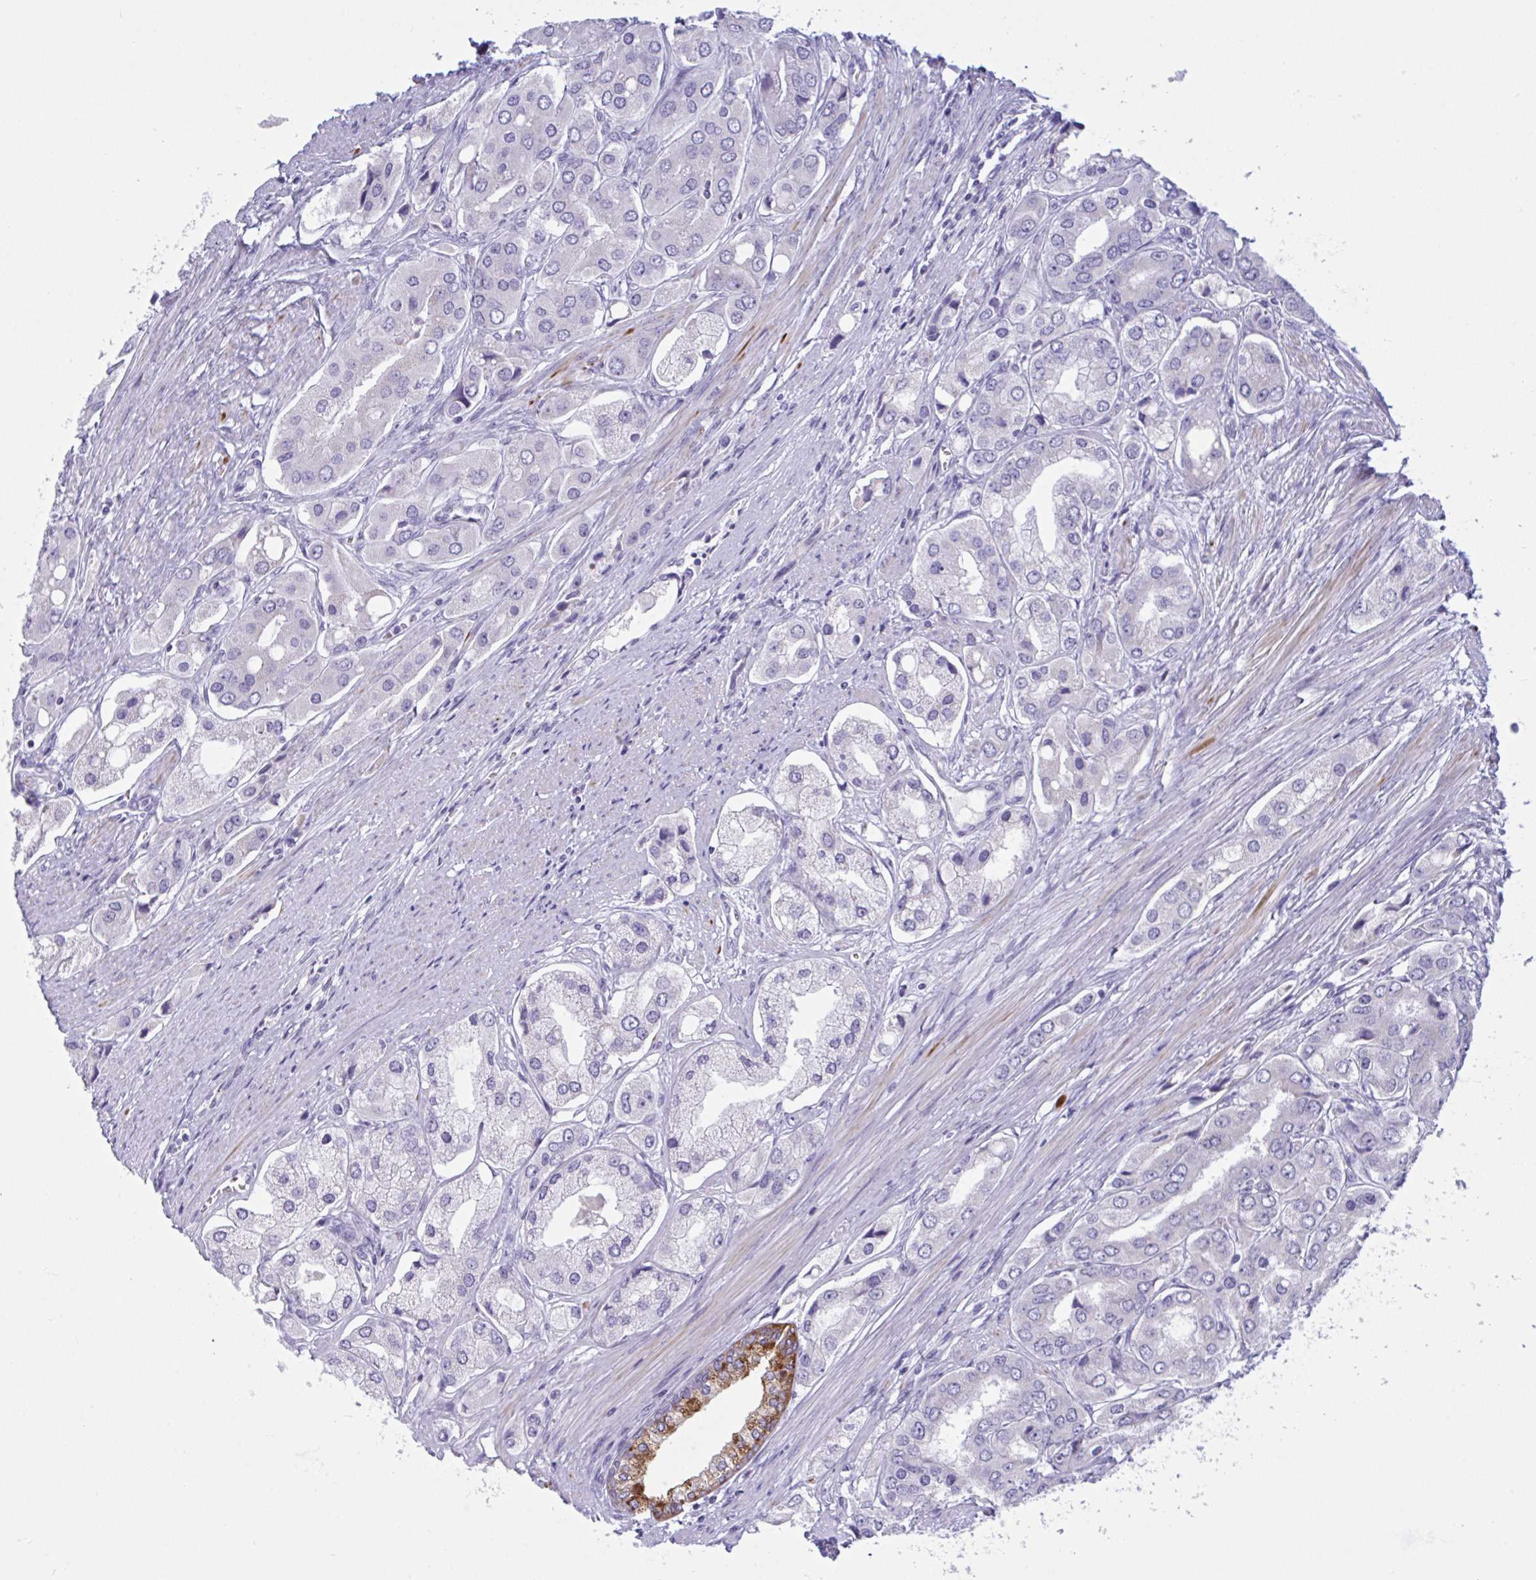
{"staining": {"intensity": "negative", "quantity": "none", "location": "none"}, "tissue": "prostate cancer", "cell_type": "Tumor cells", "image_type": "cancer", "snomed": [{"axis": "morphology", "description": "Adenocarcinoma, Low grade"}, {"axis": "topography", "description": "Prostate"}], "caption": "Protein analysis of prostate adenocarcinoma (low-grade) demonstrates no significant positivity in tumor cells.", "gene": "OXLD1", "patient": {"sex": "male", "age": 69}}